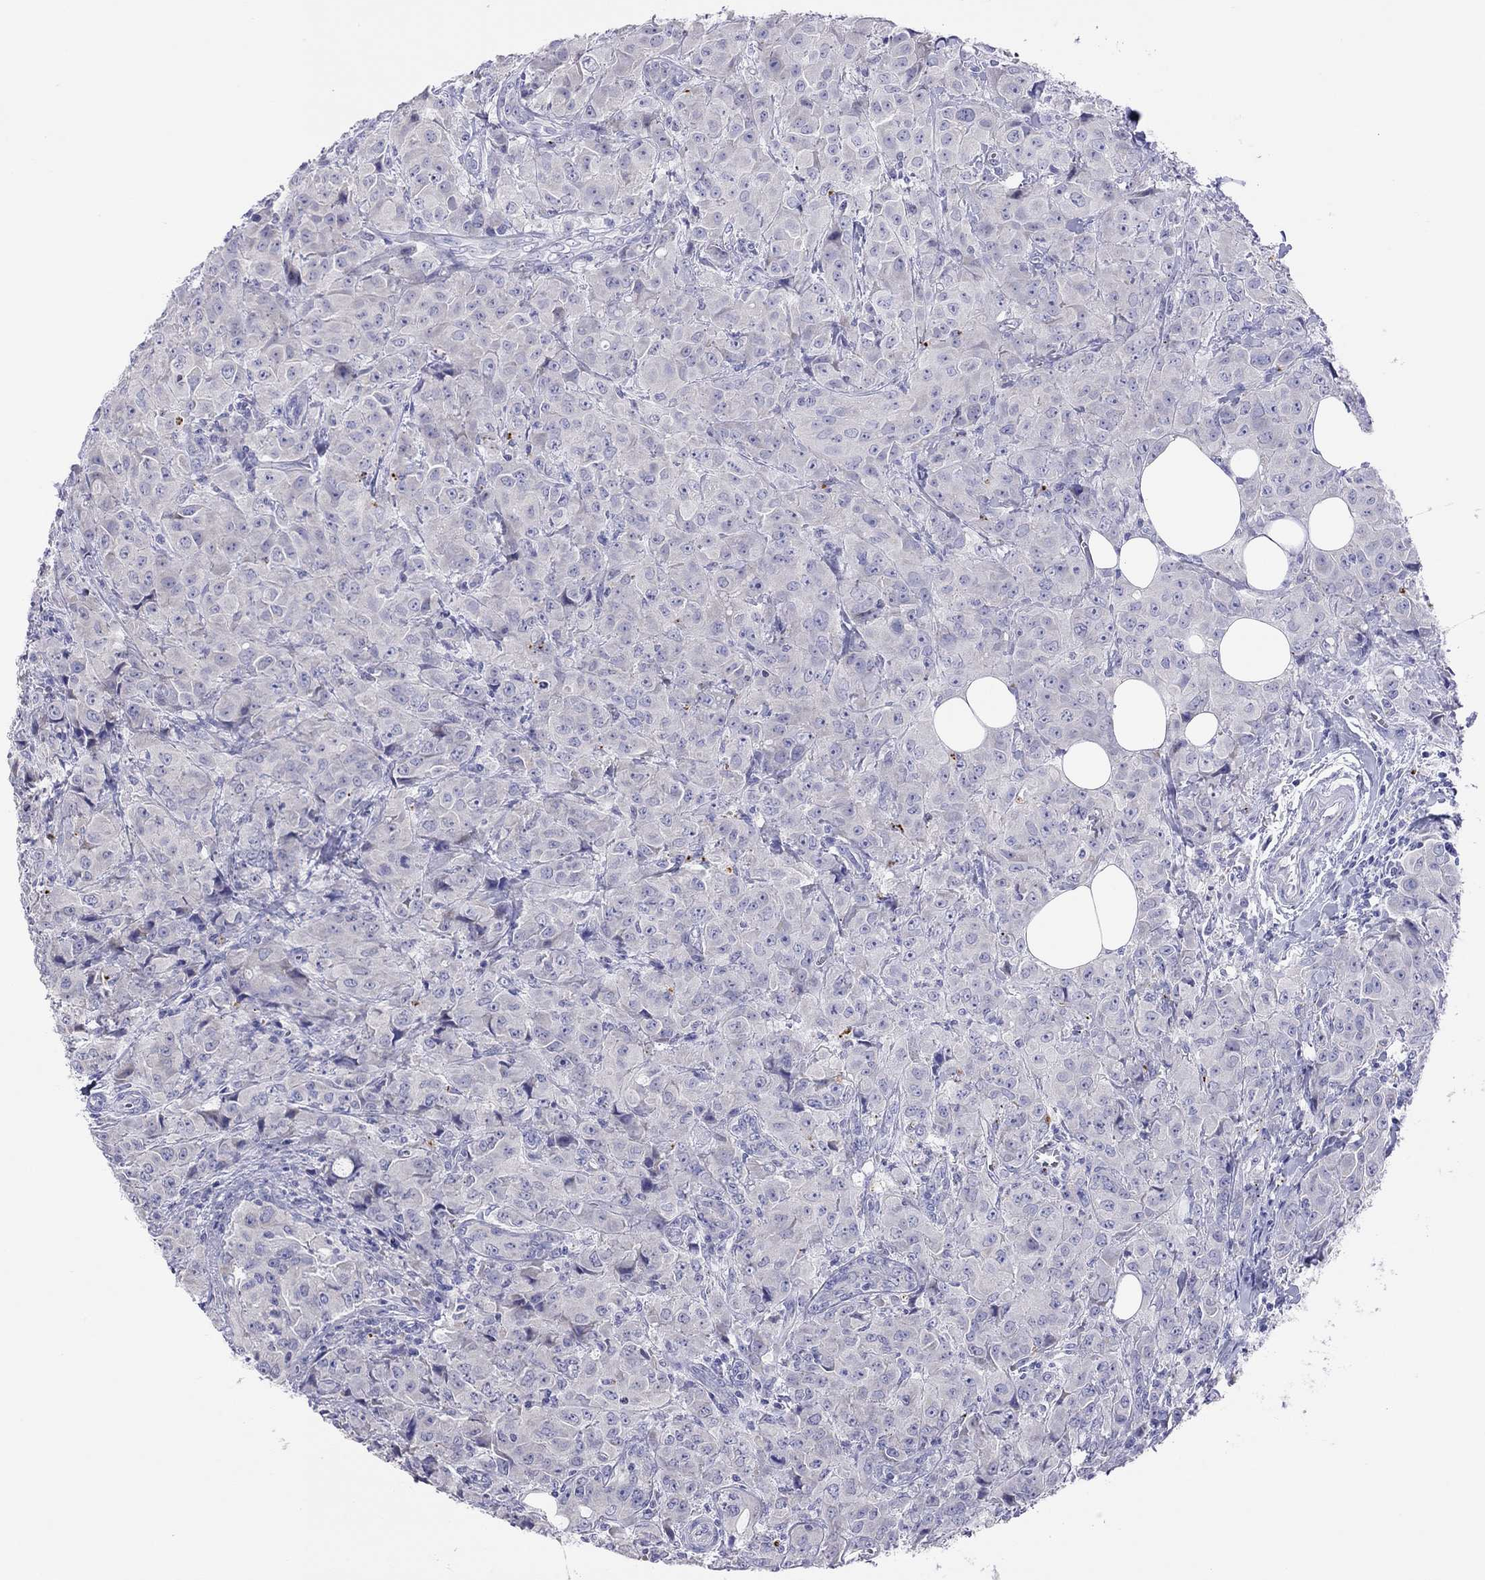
{"staining": {"intensity": "negative", "quantity": "none", "location": "none"}, "tissue": "breast cancer", "cell_type": "Tumor cells", "image_type": "cancer", "snomed": [{"axis": "morphology", "description": "Duct carcinoma"}, {"axis": "topography", "description": "Breast"}], "caption": "The photomicrograph reveals no significant staining in tumor cells of infiltrating ductal carcinoma (breast).", "gene": "COL9A1", "patient": {"sex": "female", "age": 43}}